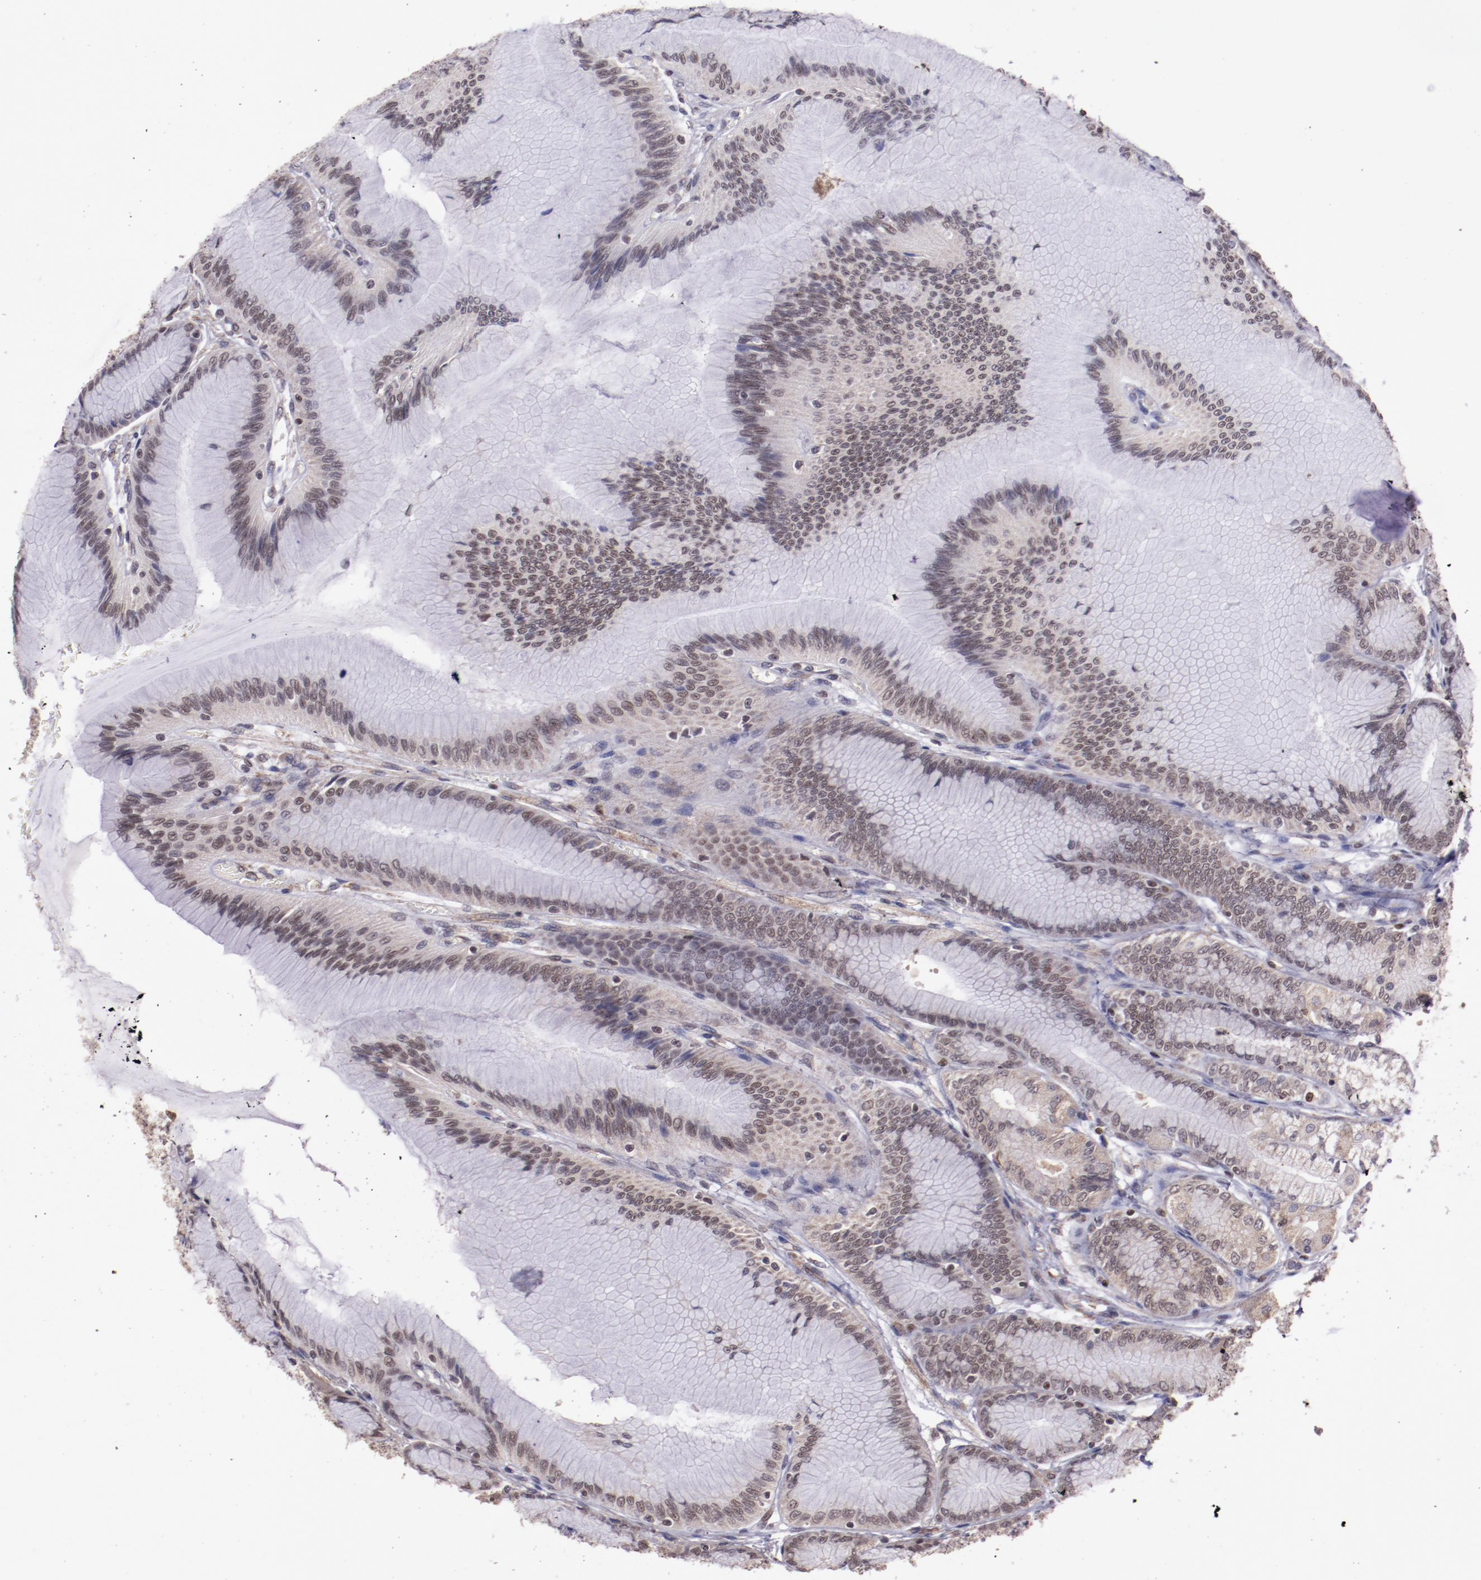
{"staining": {"intensity": "weak", "quantity": ">75%", "location": "nuclear"}, "tissue": "stomach", "cell_type": "Glandular cells", "image_type": "normal", "snomed": [{"axis": "morphology", "description": "Normal tissue, NOS"}, {"axis": "morphology", "description": "Adenocarcinoma, NOS"}, {"axis": "topography", "description": "Stomach"}, {"axis": "topography", "description": "Stomach, lower"}], "caption": "A brown stain shows weak nuclear staining of a protein in glandular cells of unremarkable stomach. (Brightfield microscopy of DAB IHC at high magnification).", "gene": "ELF1", "patient": {"sex": "female", "age": 65}}